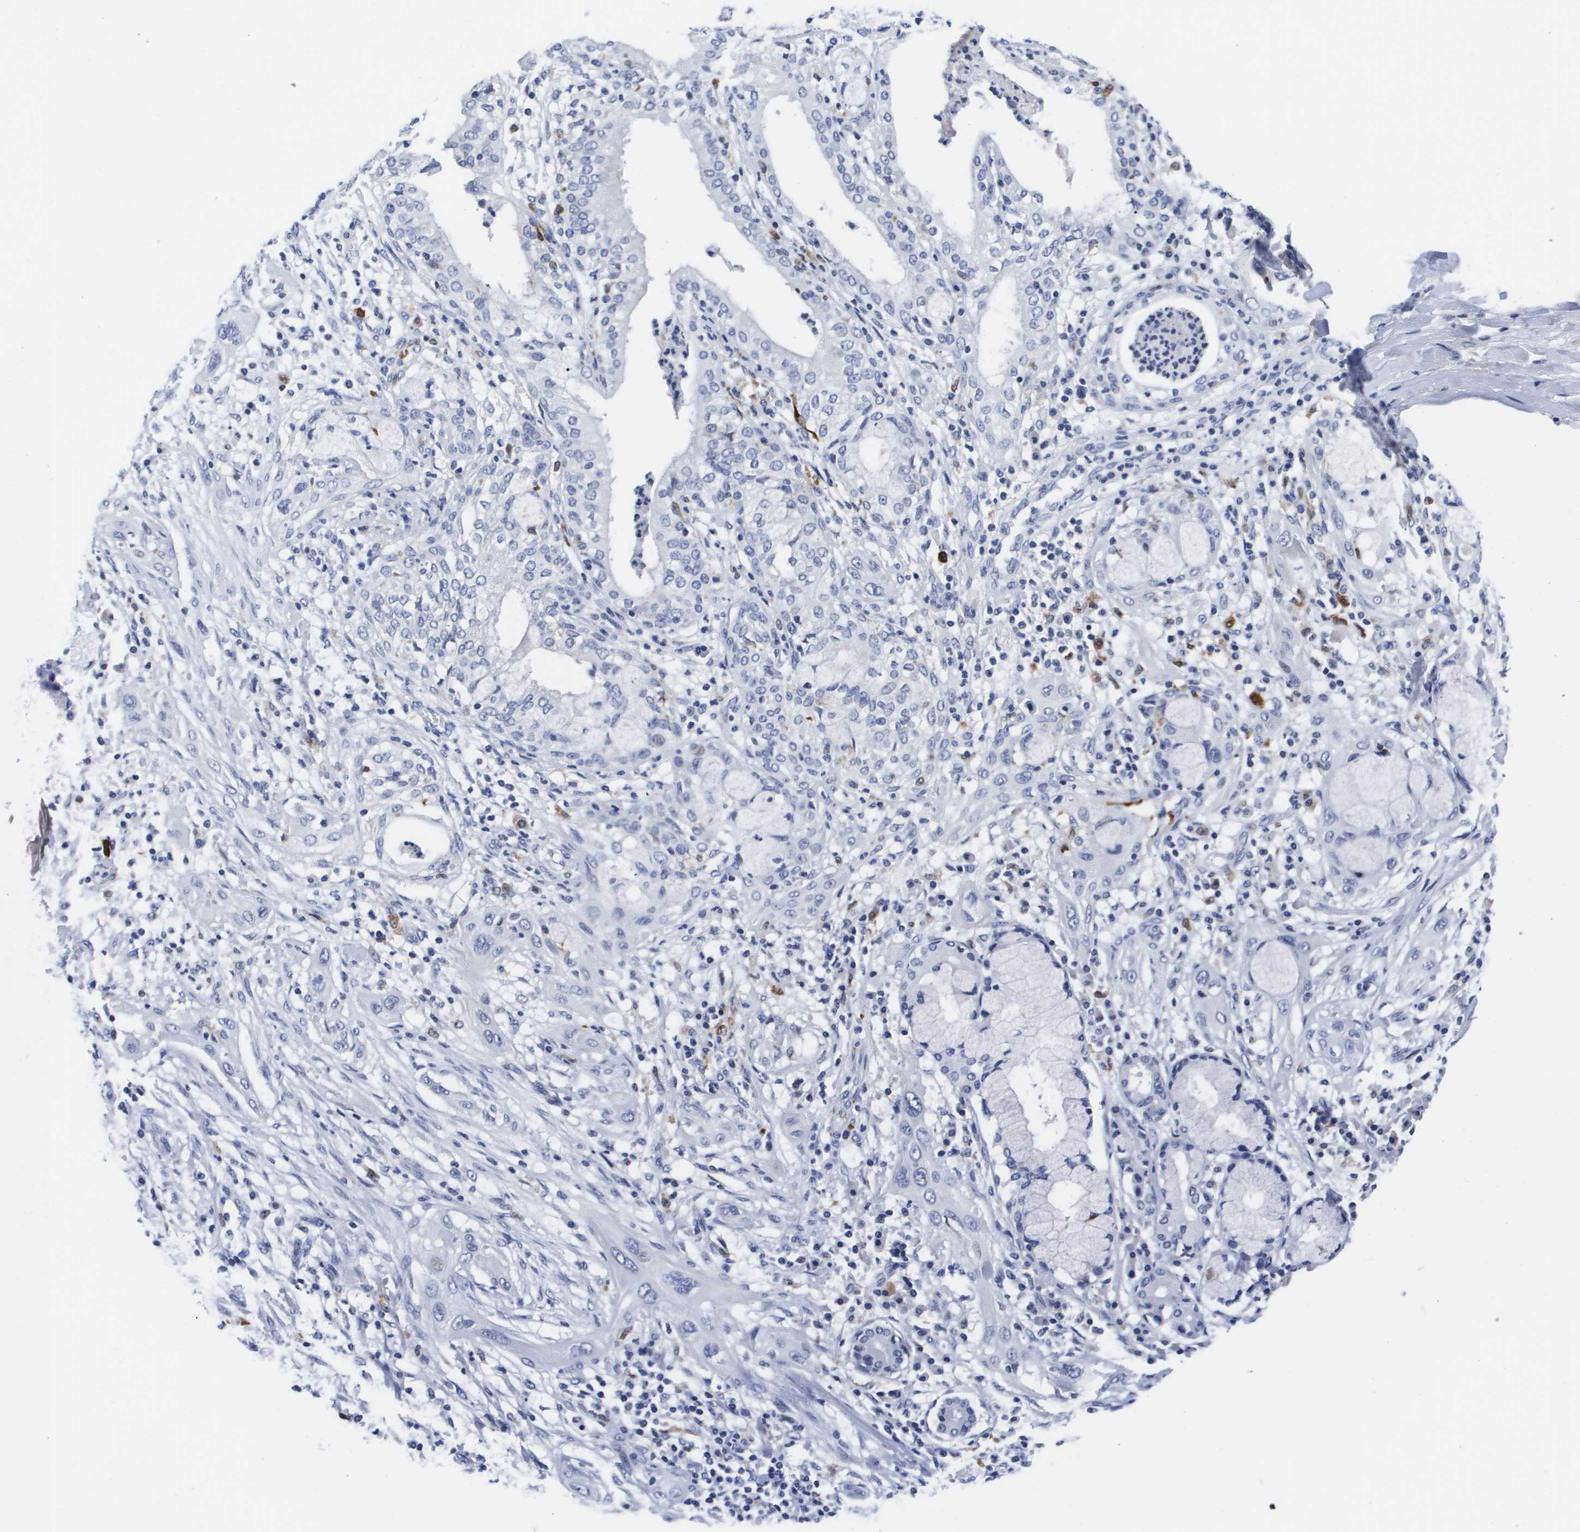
{"staining": {"intensity": "negative", "quantity": "none", "location": "none"}, "tissue": "lung cancer", "cell_type": "Tumor cells", "image_type": "cancer", "snomed": [{"axis": "morphology", "description": "Squamous cell carcinoma, NOS"}, {"axis": "topography", "description": "Lung"}], "caption": "Immunohistochemistry histopathology image of human lung cancer (squamous cell carcinoma) stained for a protein (brown), which exhibits no staining in tumor cells.", "gene": "HMOX1", "patient": {"sex": "female", "age": 47}}